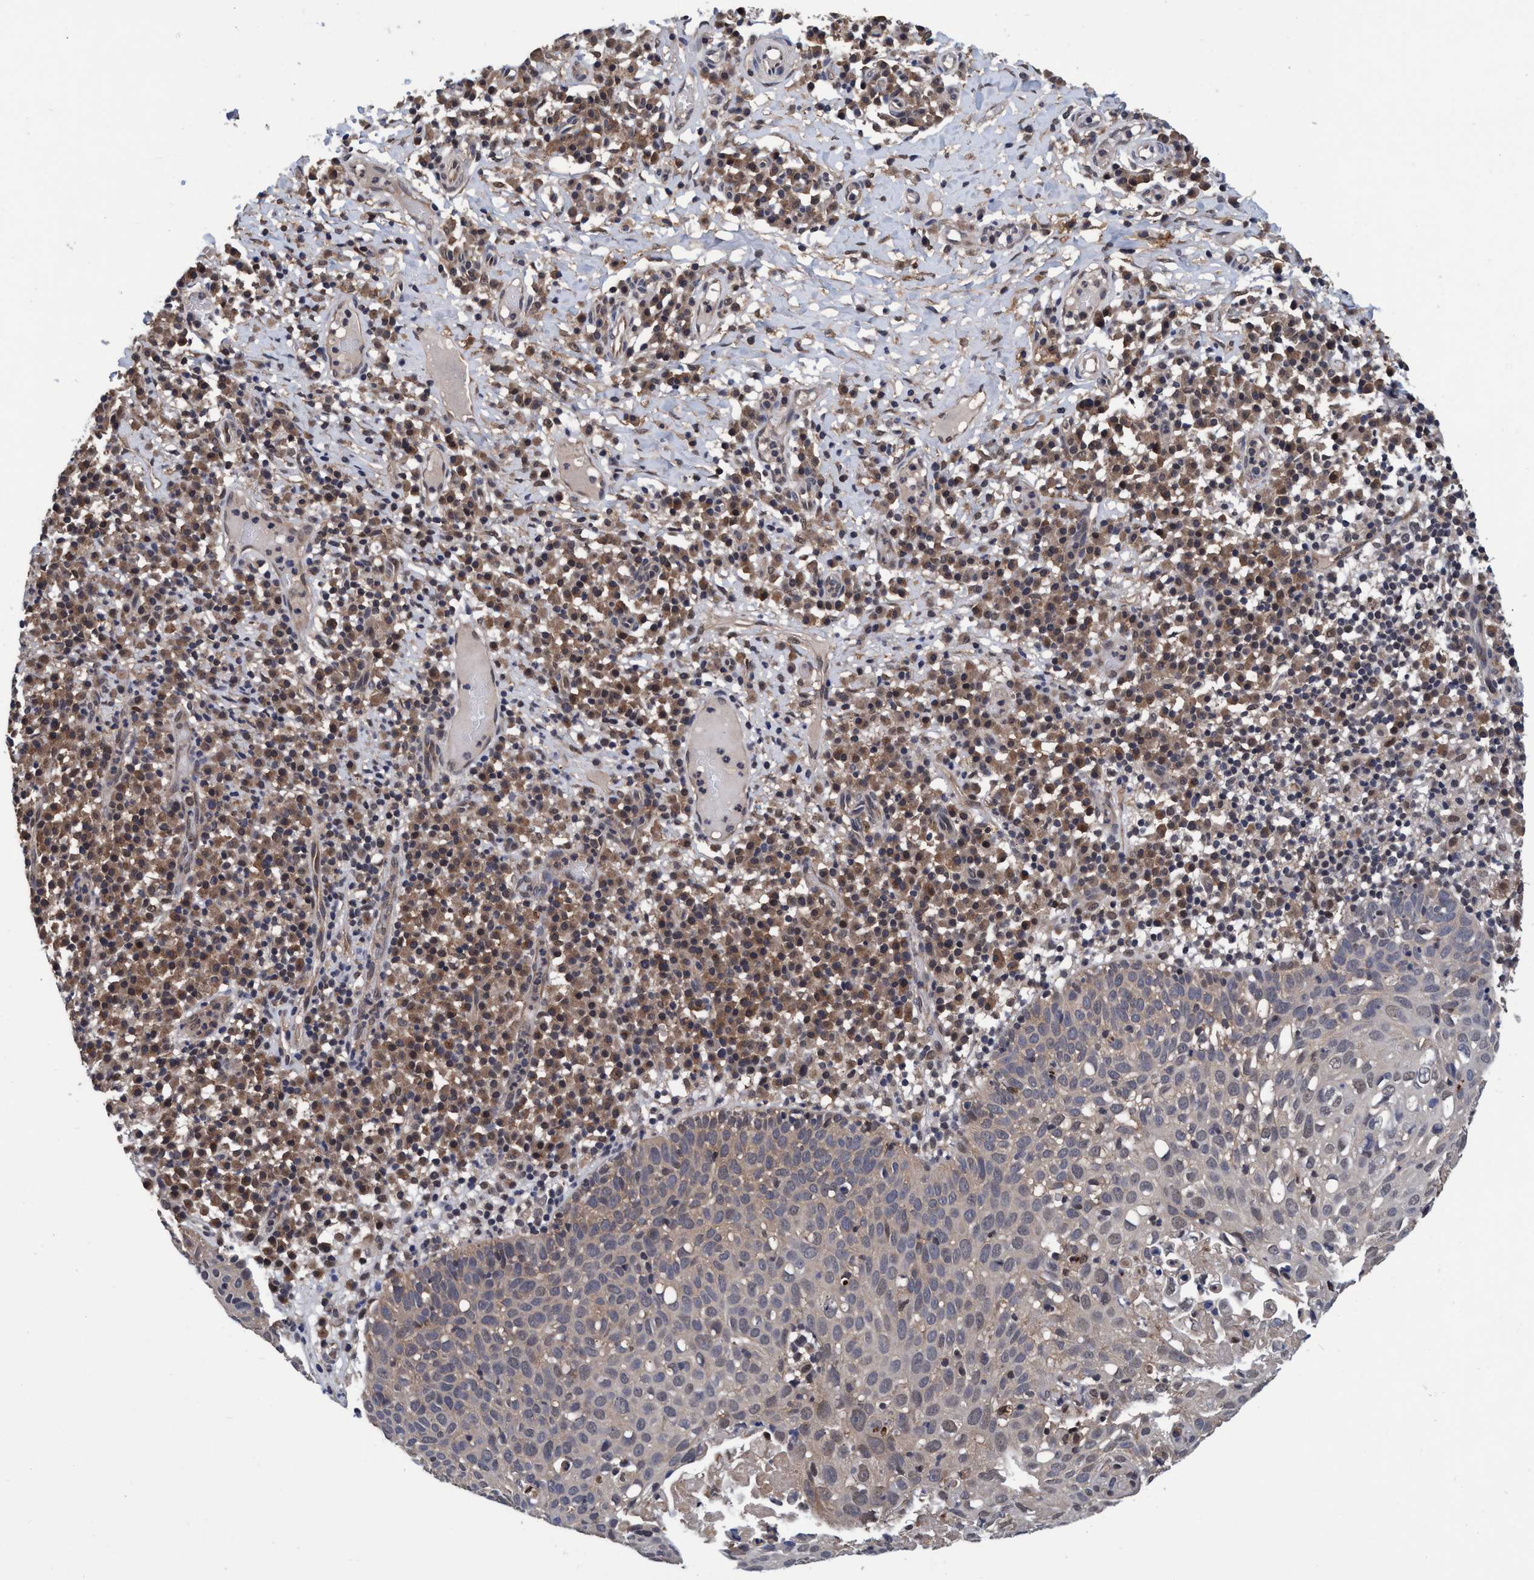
{"staining": {"intensity": "weak", "quantity": "25%-75%", "location": "cytoplasmic/membranous"}, "tissue": "skin cancer", "cell_type": "Tumor cells", "image_type": "cancer", "snomed": [{"axis": "morphology", "description": "Squamous cell carcinoma in situ, NOS"}, {"axis": "morphology", "description": "Squamous cell carcinoma, NOS"}, {"axis": "topography", "description": "Skin"}], "caption": "This micrograph shows skin cancer stained with immunohistochemistry (IHC) to label a protein in brown. The cytoplasmic/membranous of tumor cells show weak positivity for the protein. Nuclei are counter-stained blue.", "gene": "PSMD12", "patient": {"sex": "male", "age": 93}}